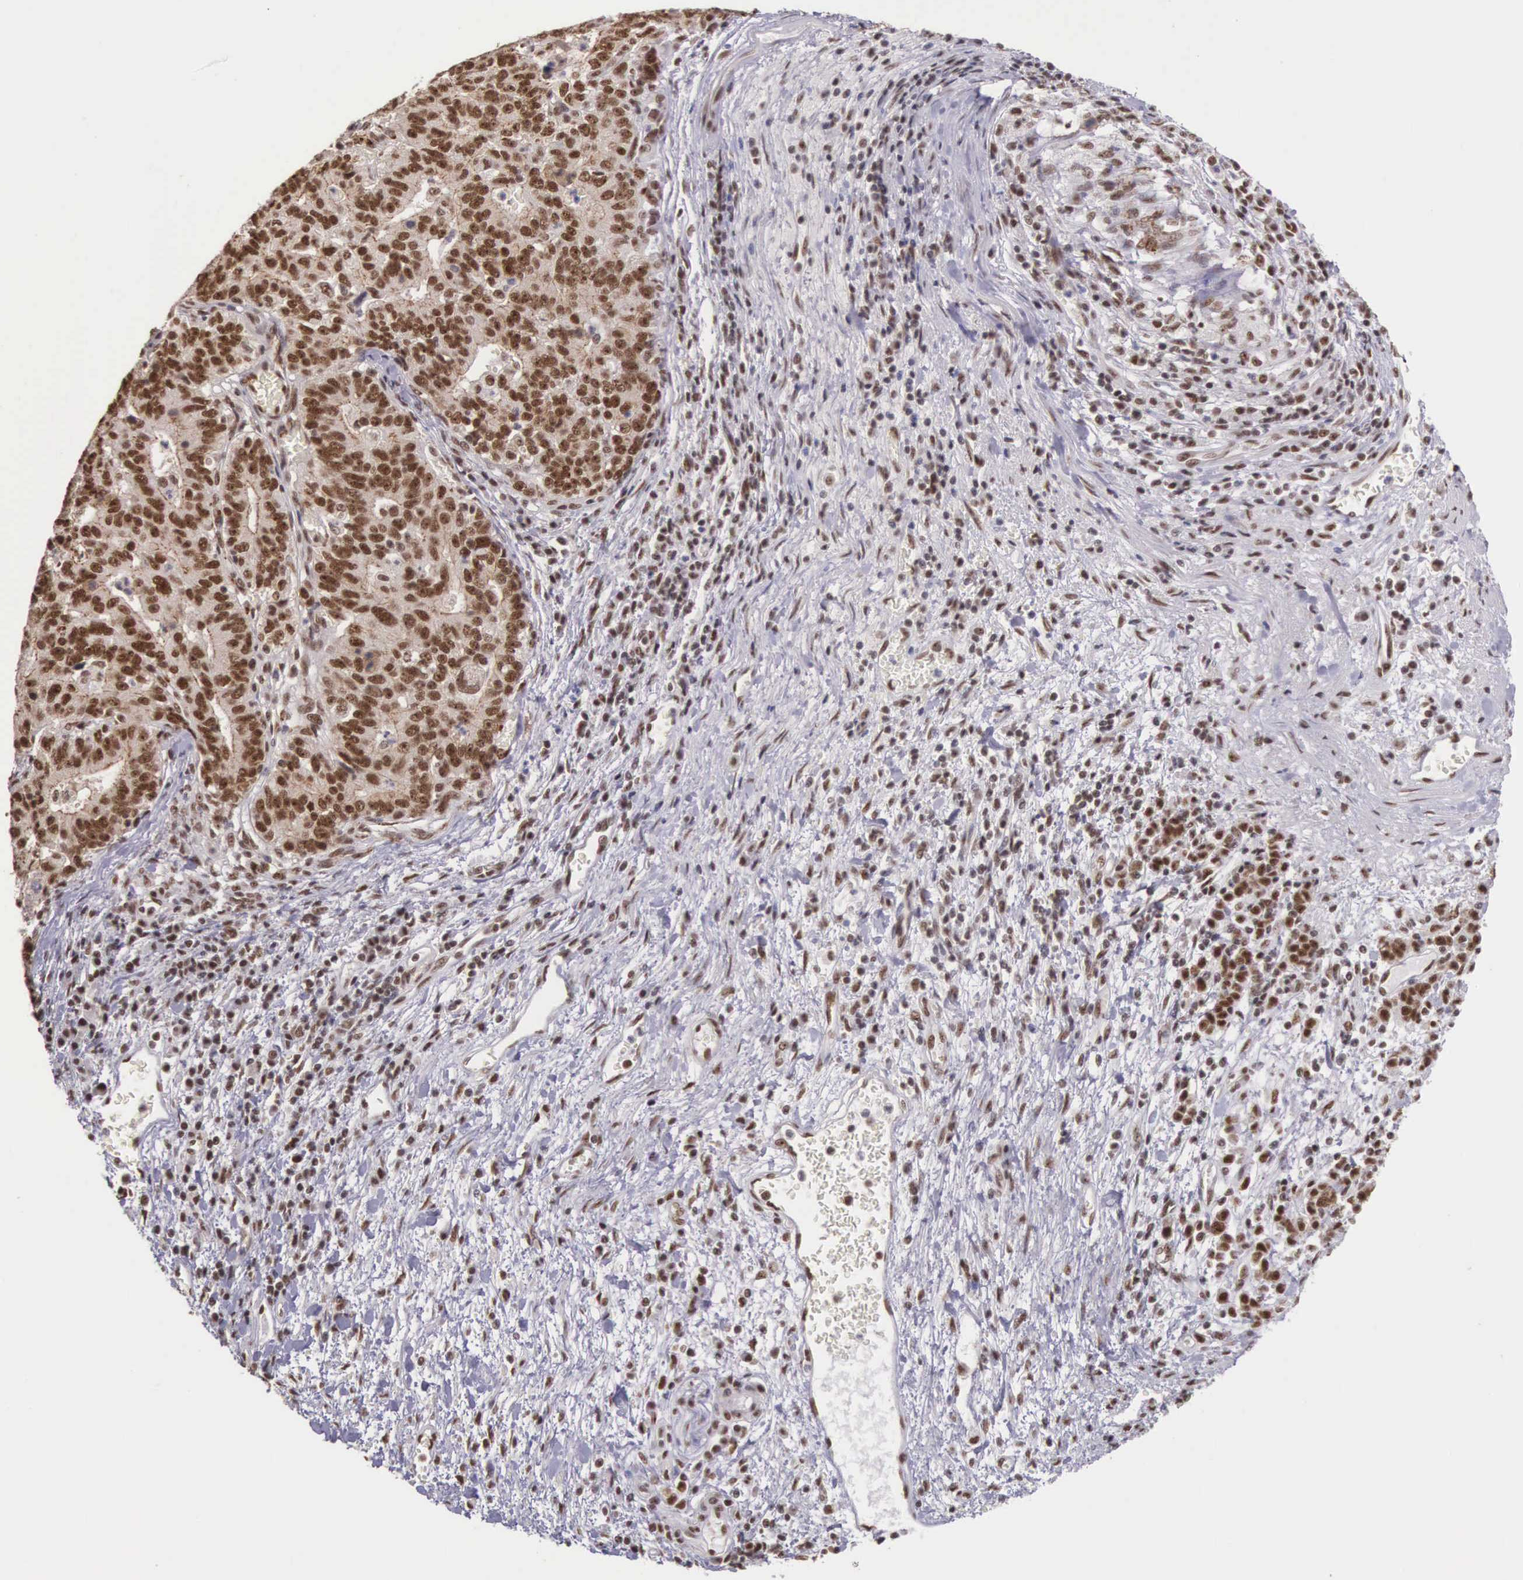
{"staining": {"intensity": "strong", "quantity": ">75%", "location": "nuclear"}, "tissue": "stomach cancer", "cell_type": "Tumor cells", "image_type": "cancer", "snomed": [{"axis": "morphology", "description": "Adenocarcinoma, NOS"}, {"axis": "topography", "description": "Stomach, upper"}], "caption": "Protein expression analysis of human adenocarcinoma (stomach) reveals strong nuclear expression in approximately >75% of tumor cells.", "gene": "POLR2F", "patient": {"sex": "female", "age": 50}}